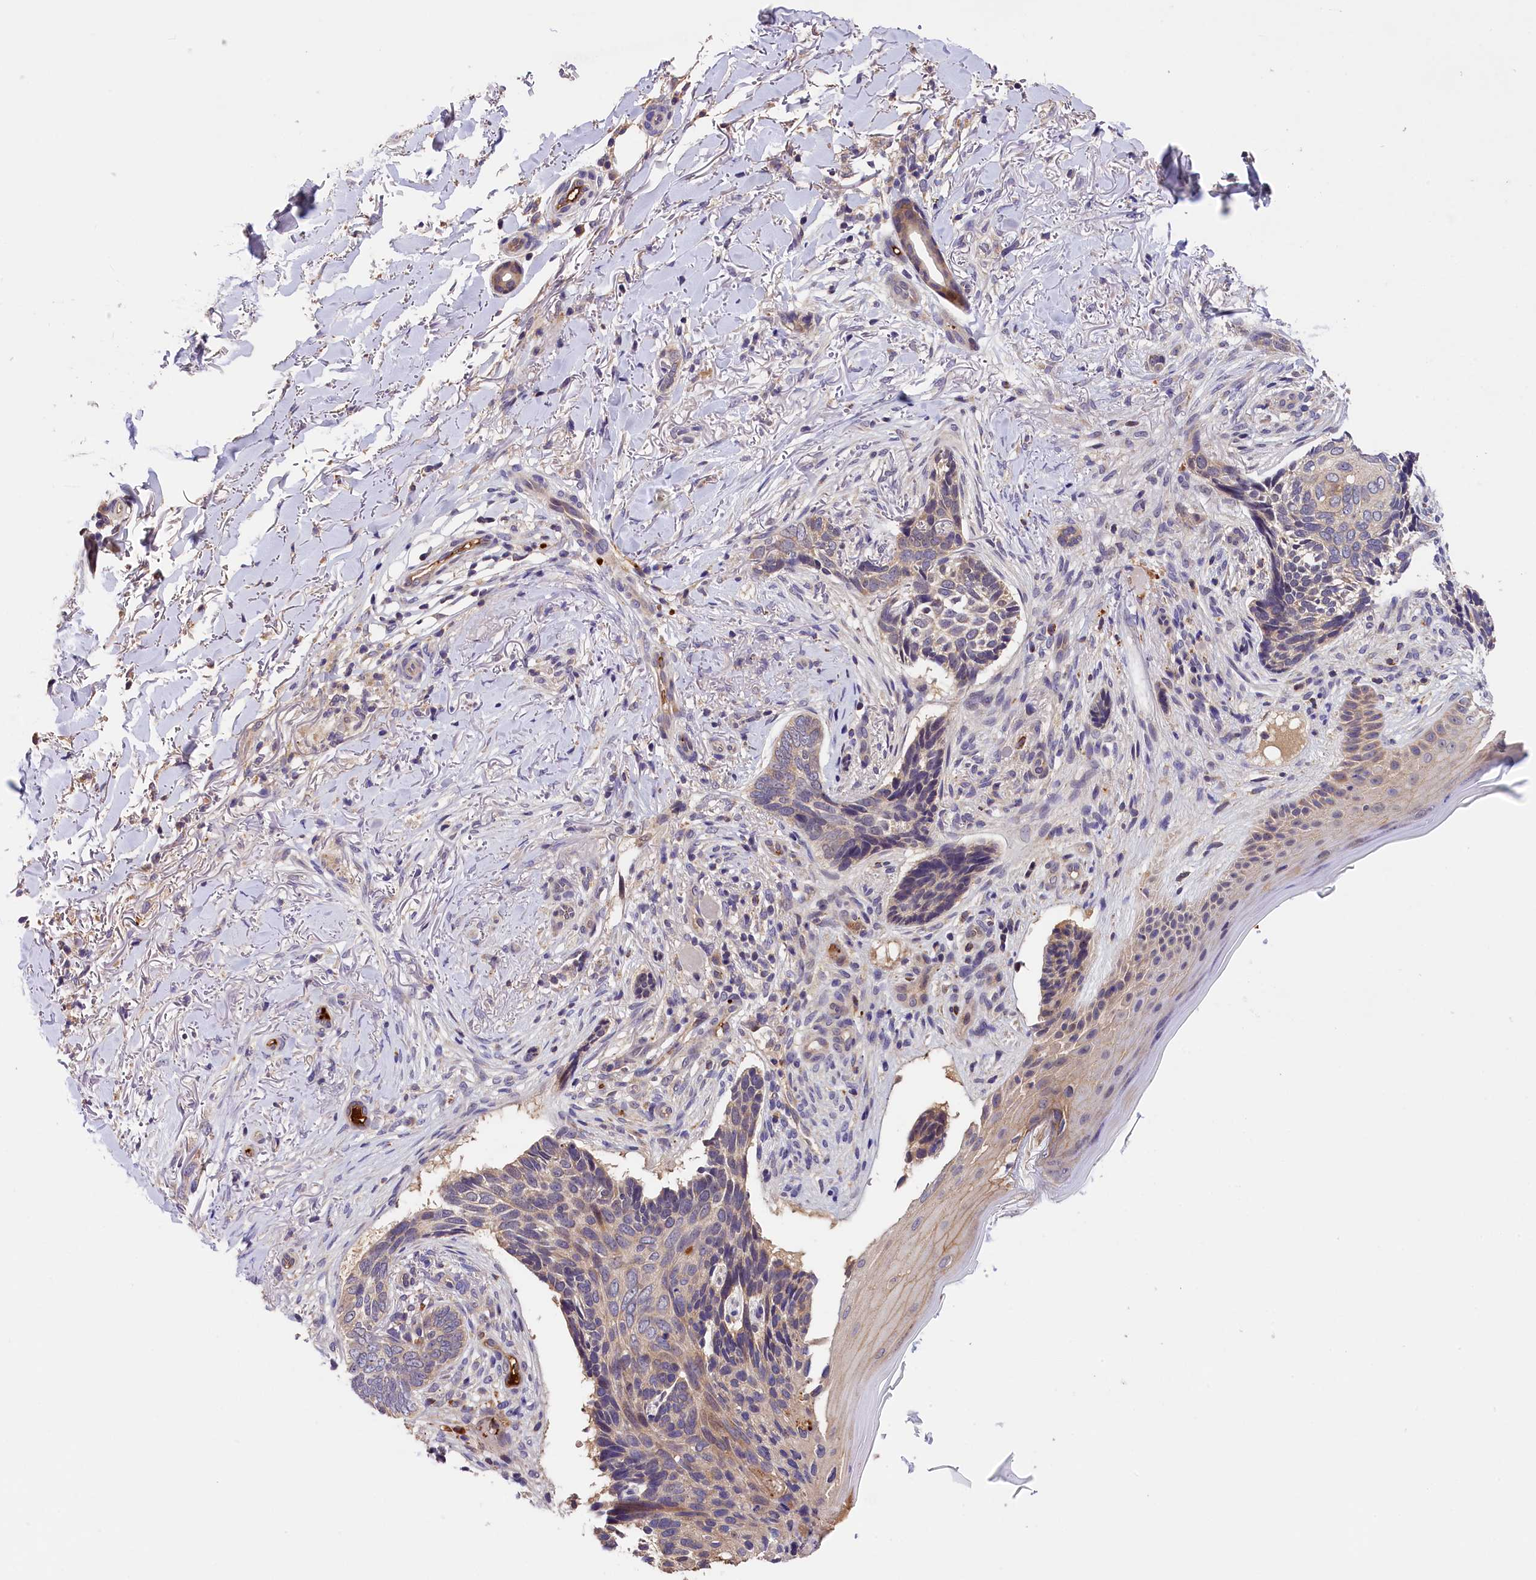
{"staining": {"intensity": "weak", "quantity": "<25%", "location": "cytoplasmic/membranous"}, "tissue": "skin cancer", "cell_type": "Tumor cells", "image_type": "cancer", "snomed": [{"axis": "morphology", "description": "Normal tissue, NOS"}, {"axis": "morphology", "description": "Basal cell carcinoma"}, {"axis": "topography", "description": "Skin"}], "caption": "Immunohistochemistry of skin cancer displays no positivity in tumor cells.", "gene": "PHAF1", "patient": {"sex": "female", "age": 67}}